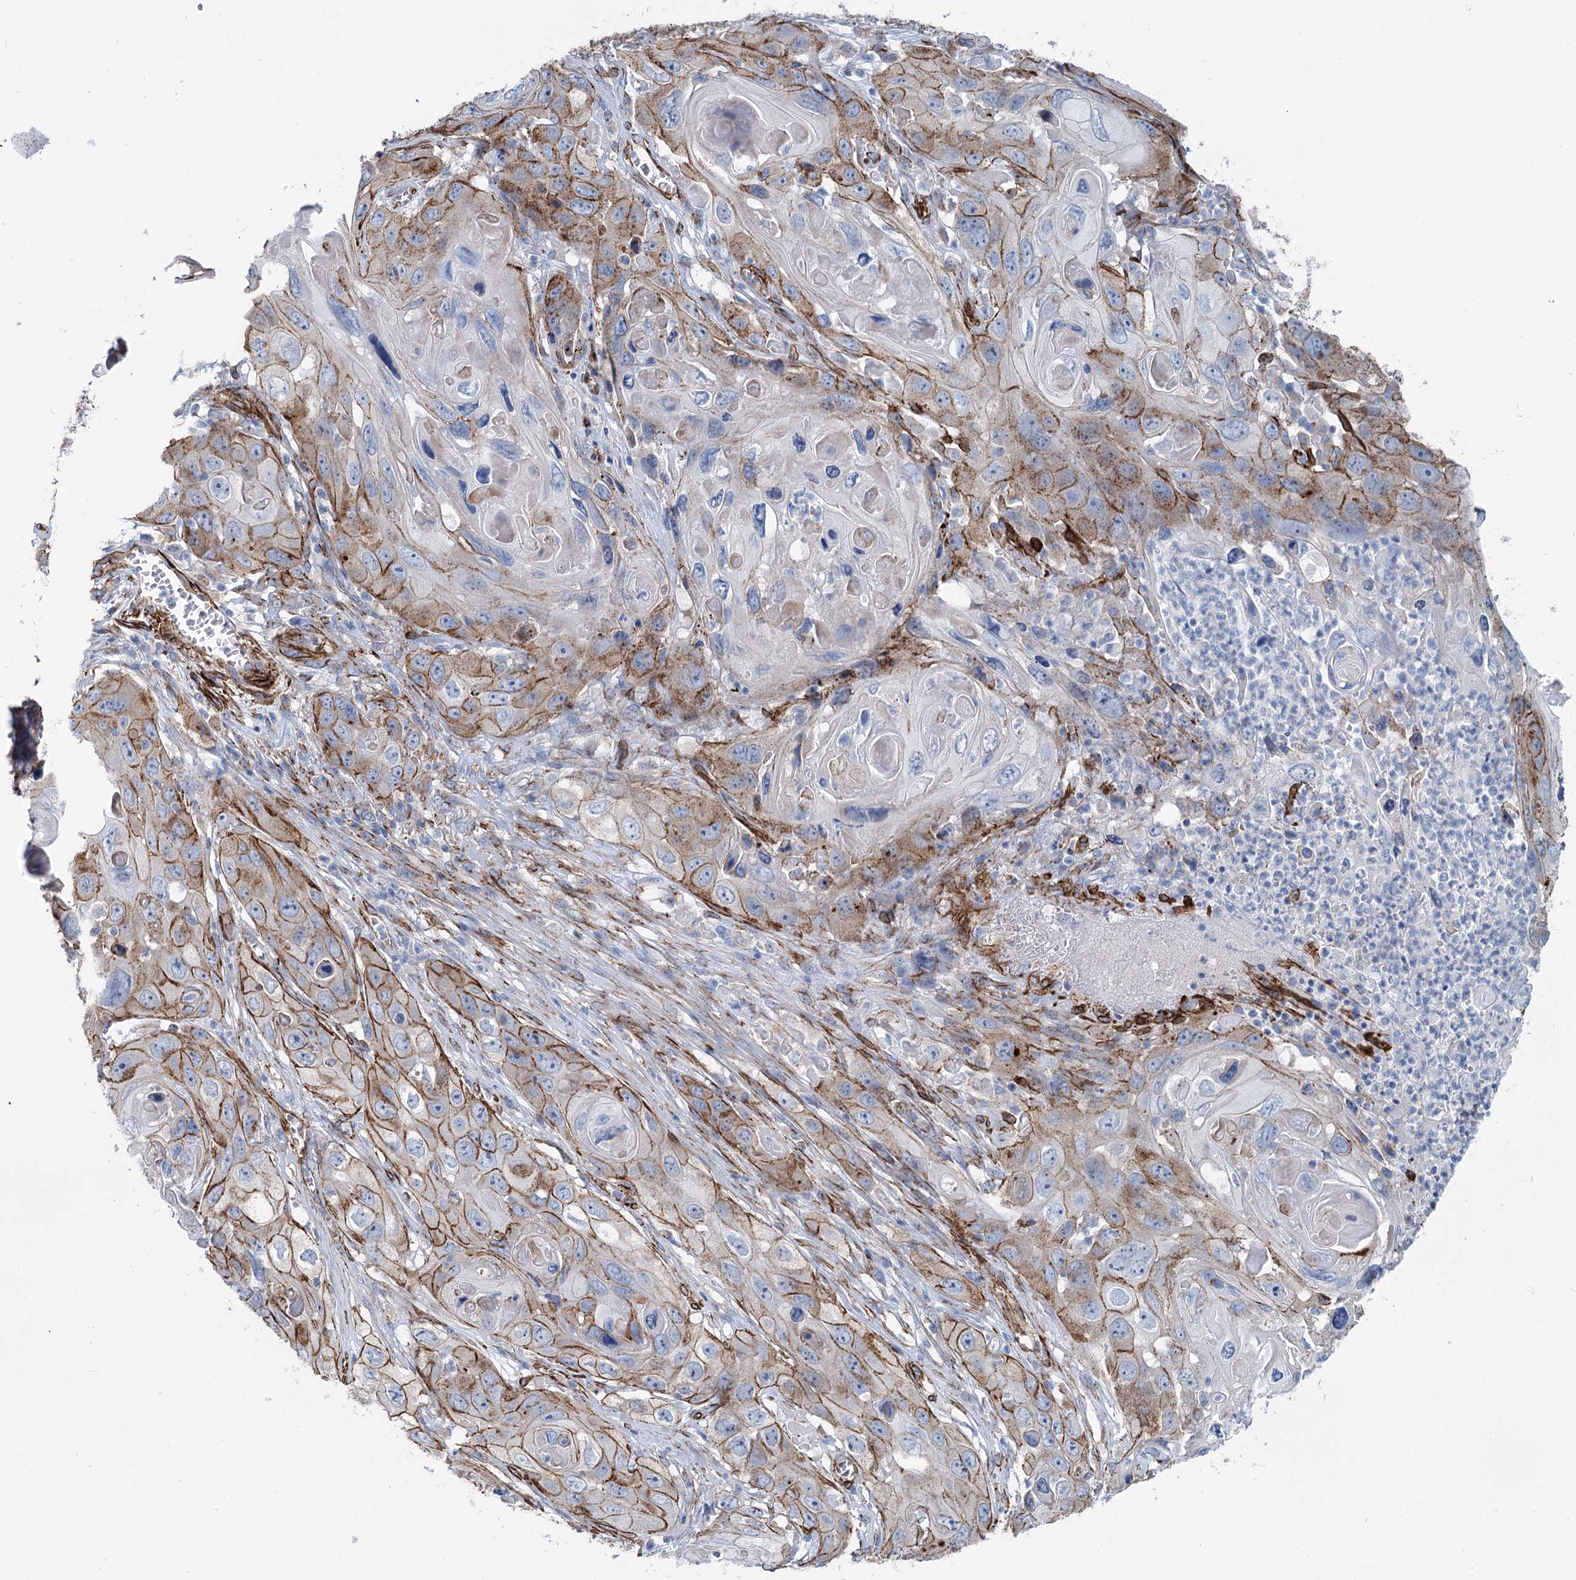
{"staining": {"intensity": "moderate", "quantity": "25%-75%", "location": "cytoplasmic/membranous"}, "tissue": "skin cancer", "cell_type": "Tumor cells", "image_type": "cancer", "snomed": [{"axis": "morphology", "description": "Squamous cell carcinoma, NOS"}, {"axis": "topography", "description": "Skin"}], "caption": "A brown stain labels moderate cytoplasmic/membranous staining of a protein in skin cancer (squamous cell carcinoma) tumor cells. Nuclei are stained in blue.", "gene": "IQSEC1", "patient": {"sex": "male", "age": 55}}